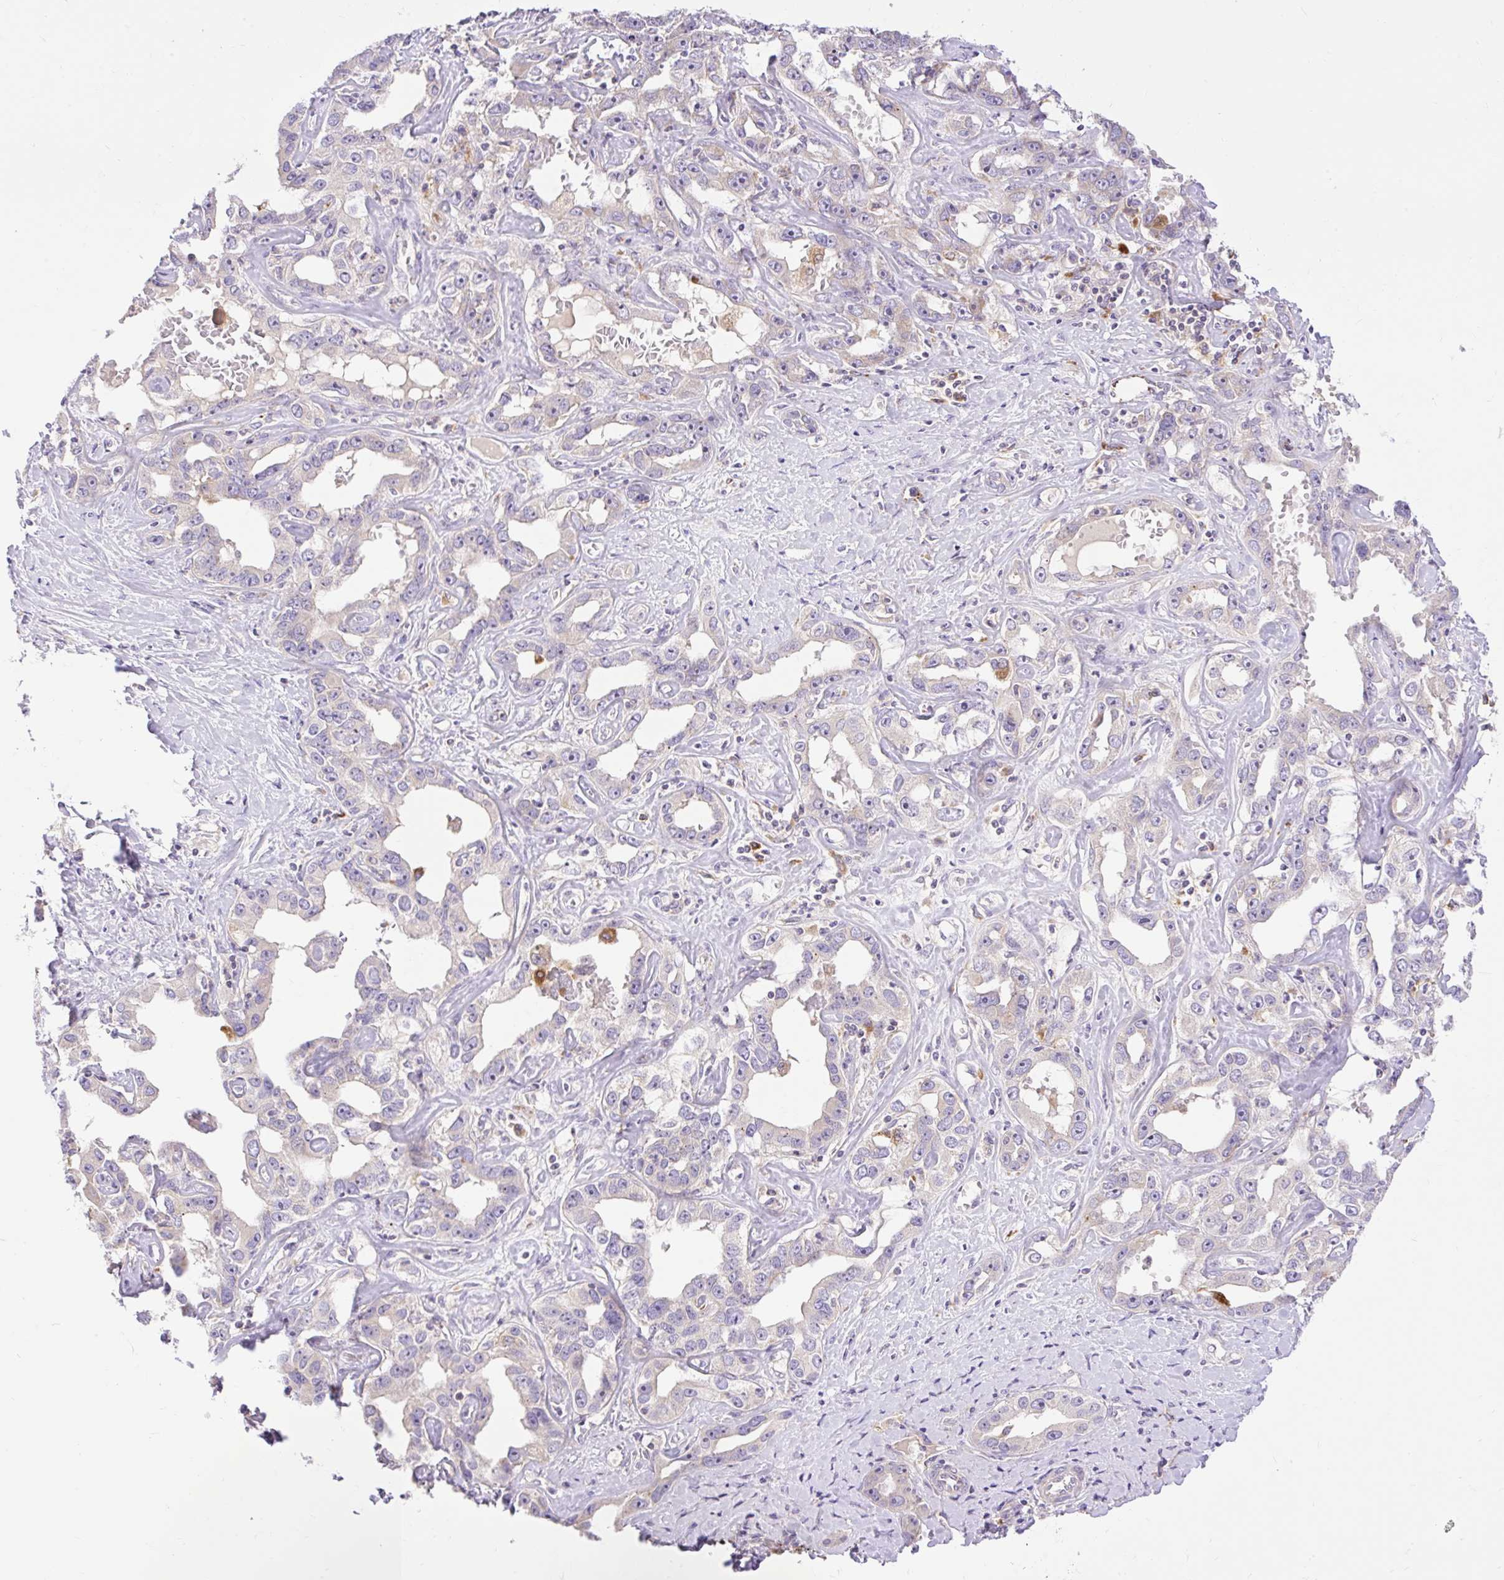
{"staining": {"intensity": "negative", "quantity": "none", "location": "none"}, "tissue": "liver cancer", "cell_type": "Tumor cells", "image_type": "cancer", "snomed": [{"axis": "morphology", "description": "Cholangiocarcinoma"}, {"axis": "topography", "description": "Liver"}], "caption": "There is no significant positivity in tumor cells of liver cancer (cholangiocarcinoma).", "gene": "HEXB", "patient": {"sex": "male", "age": 59}}